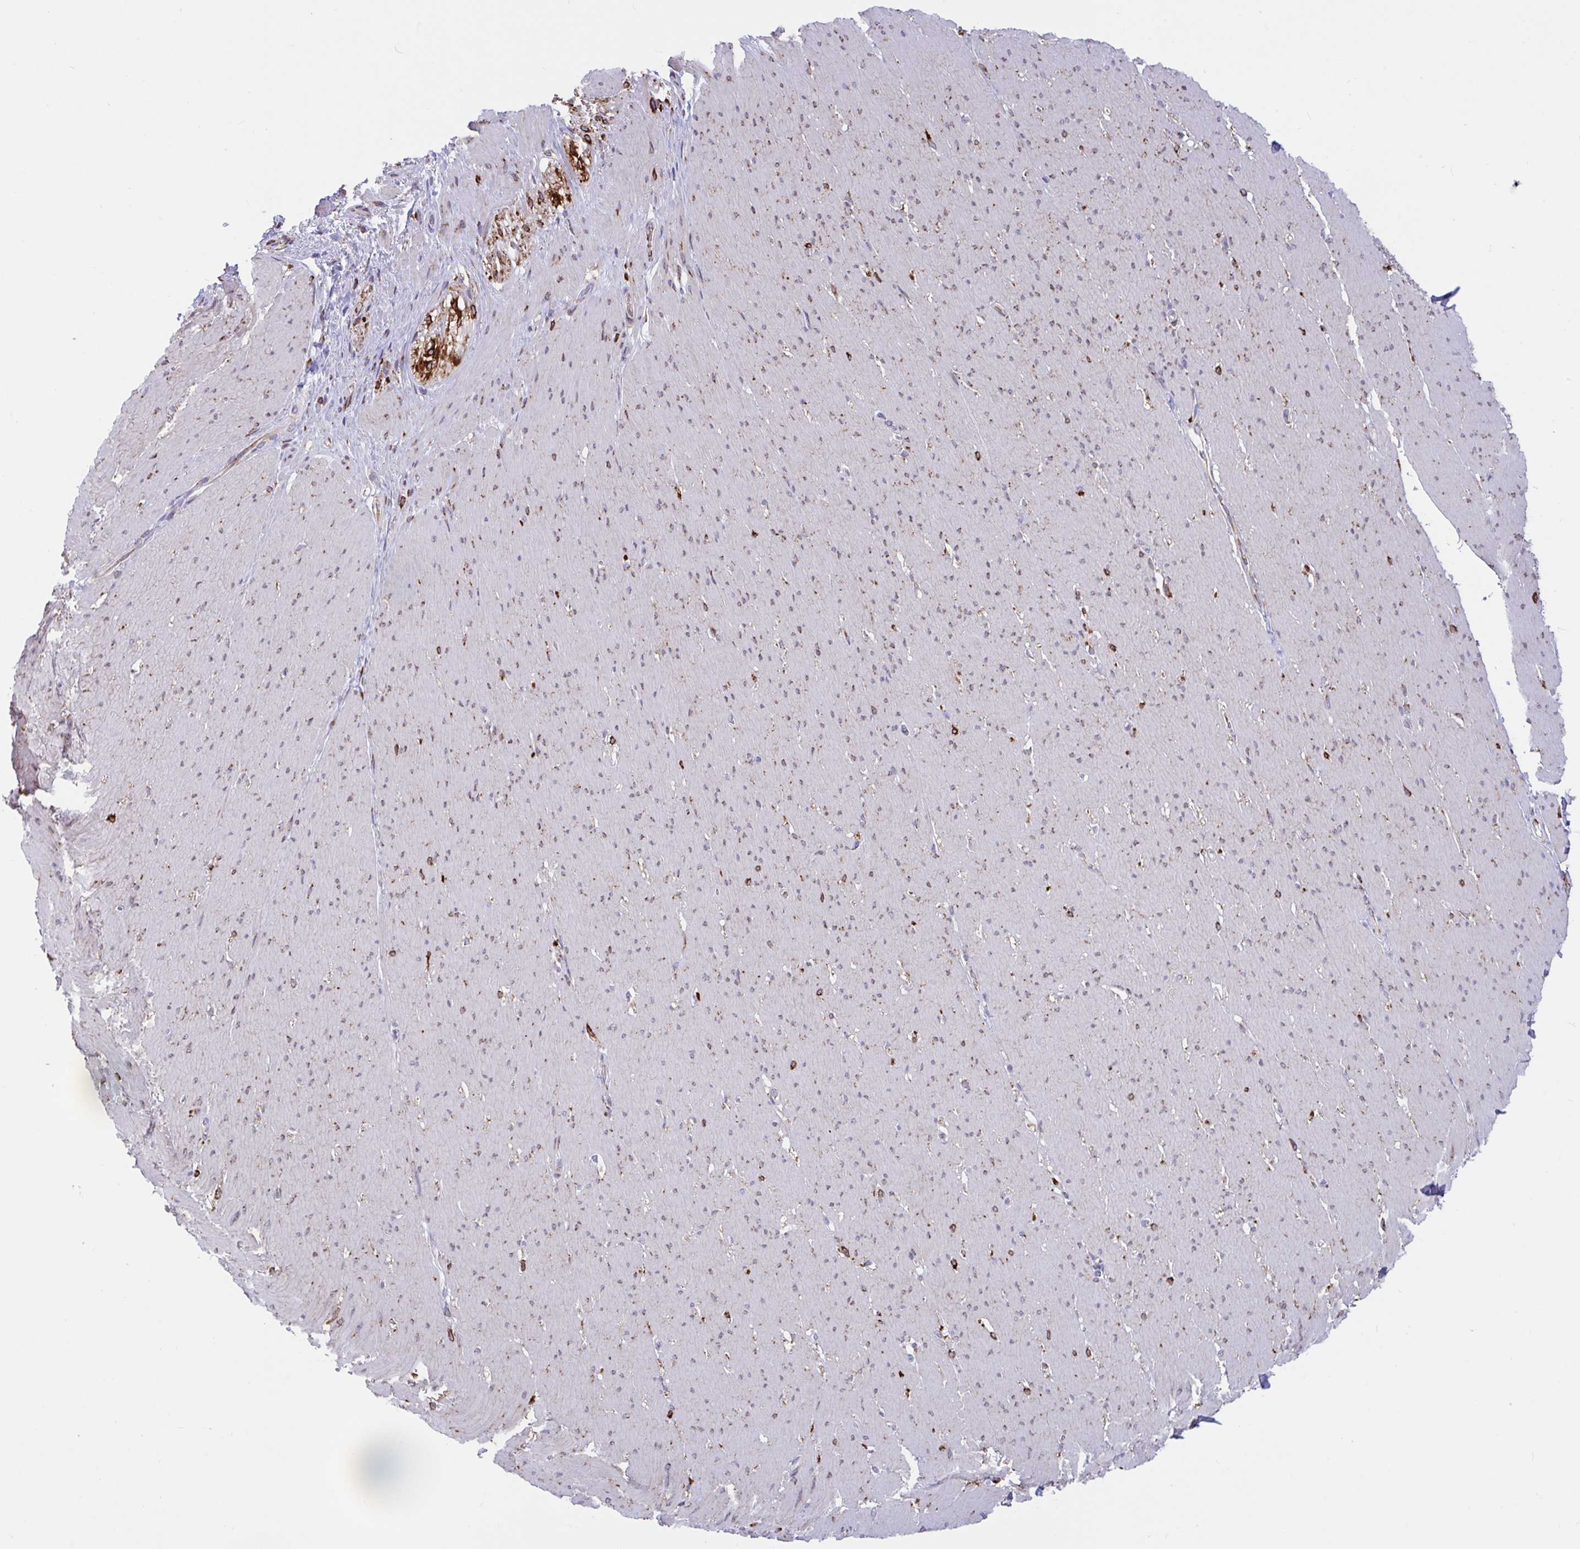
{"staining": {"intensity": "moderate", "quantity": "<25%", "location": "cytoplasmic/membranous"}, "tissue": "smooth muscle", "cell_type": "Smooth muscle cells", "image_type": "normal", "snomed": [{"axis": "morphology", "description": "Normal tissue, NOS"}, {"axis": "topography", "description": "Smooth muscle"}, {"axis": "topography", "description": "Rectum"}], "caption": "Smooth muscle cells exhibit low levels of moderate cytoplasmic/membranous expression in about <25% of cells in normal human smooth muscle.", "gene": "ASPH", "patient": {"sex": "male", "age": 53}}